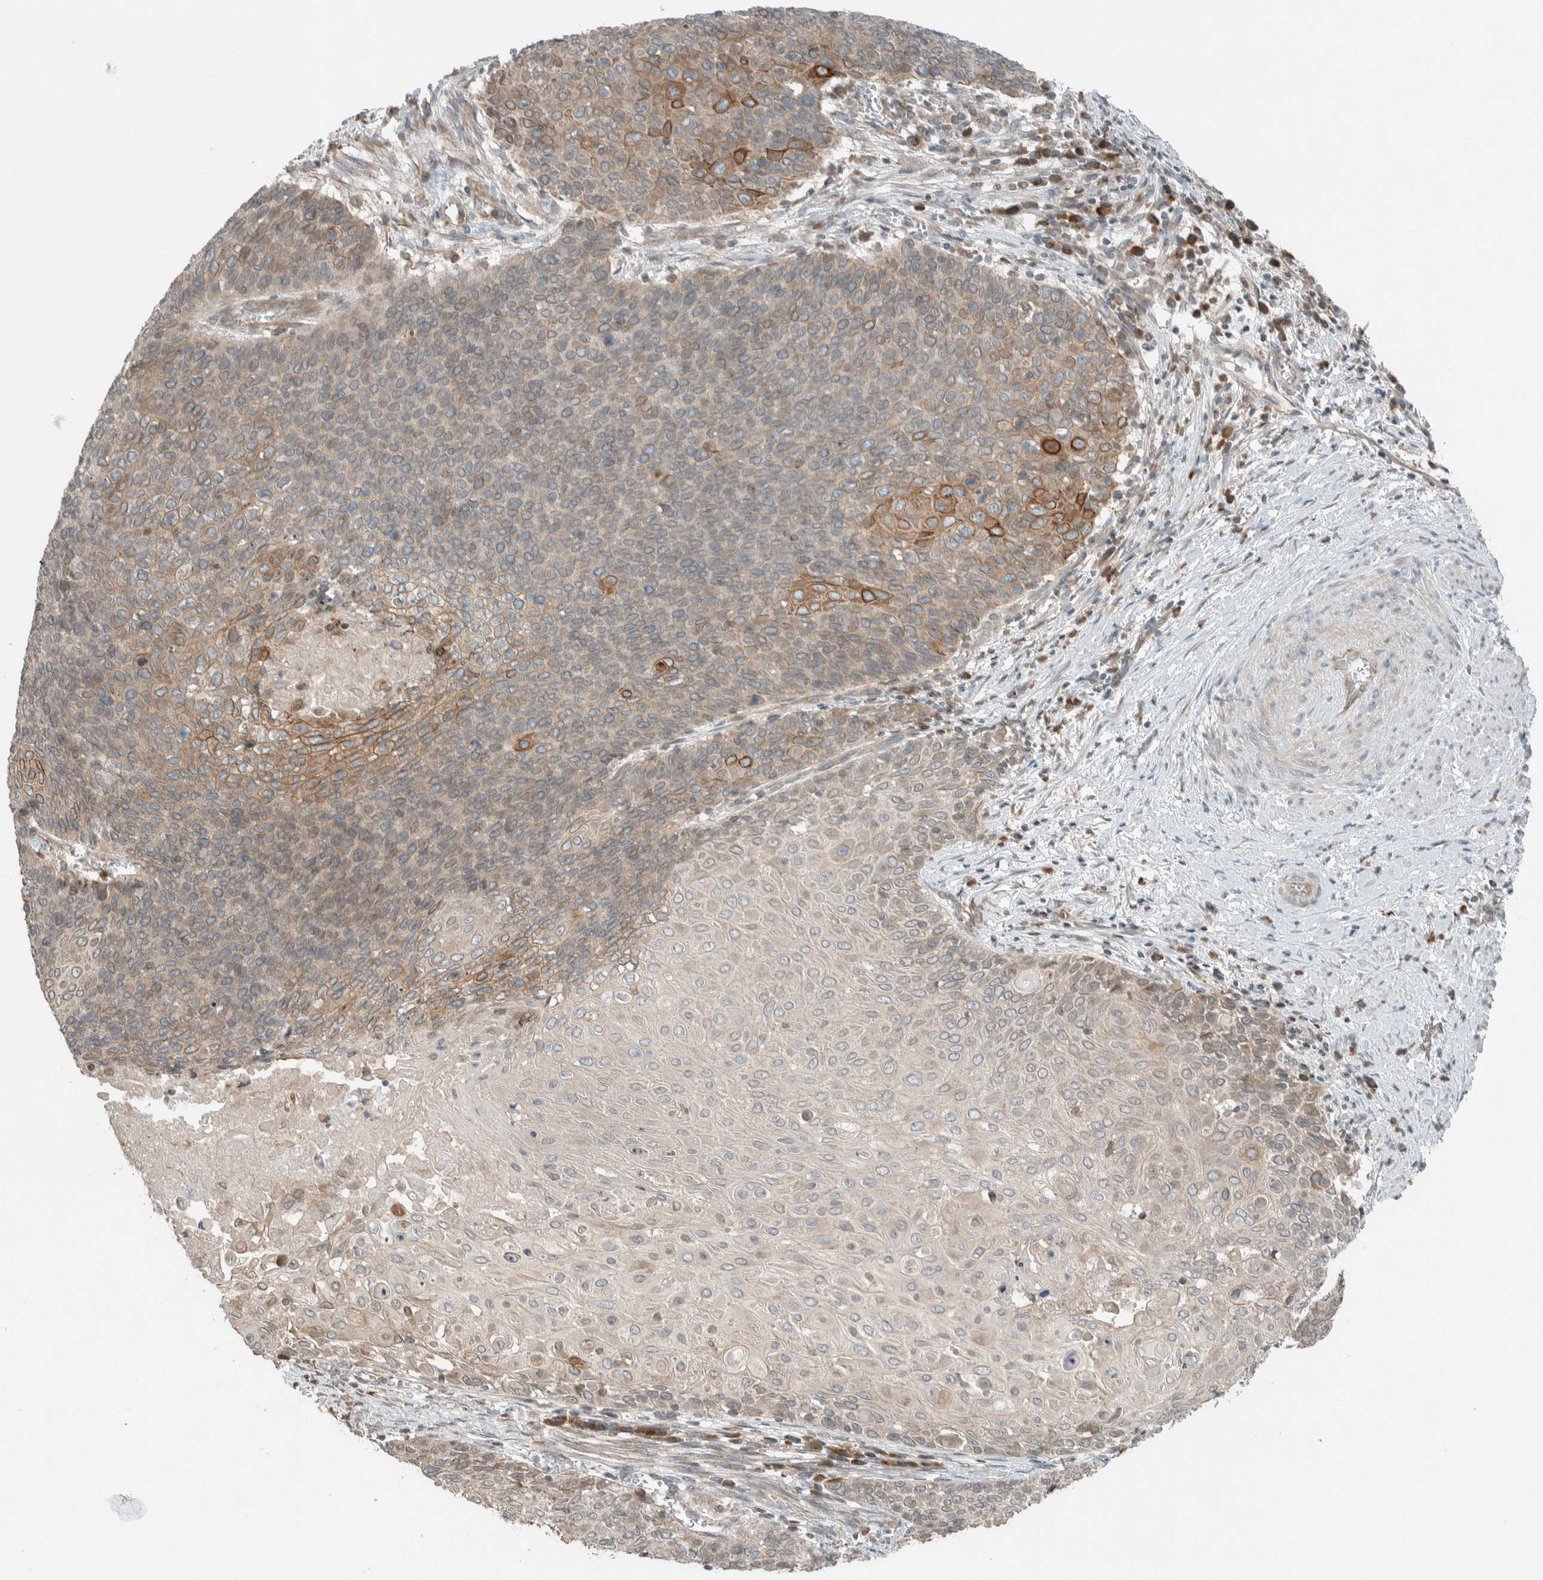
{"staining": {"intensity": "moderate", "quantity": "<25%", "location": "cytoplasmic/membranous"}, "tissue": "cervical cancer", "cell_type": "Tumor cells", "image_type": "cancer", "snomed": [{"axis": "morphology", "description": "Squamous cell carcinoma, NOS"}, {"axis": "topography", "description": "Cervix"}], "caption": "Immunohistochemical staining of human cervical cancer reveals moderate cytoplasmic/membranous protein positivity in about <25% of tumor cells.", "gene": "SEL1L", "patient": {"sex": "female", "age": 39}}